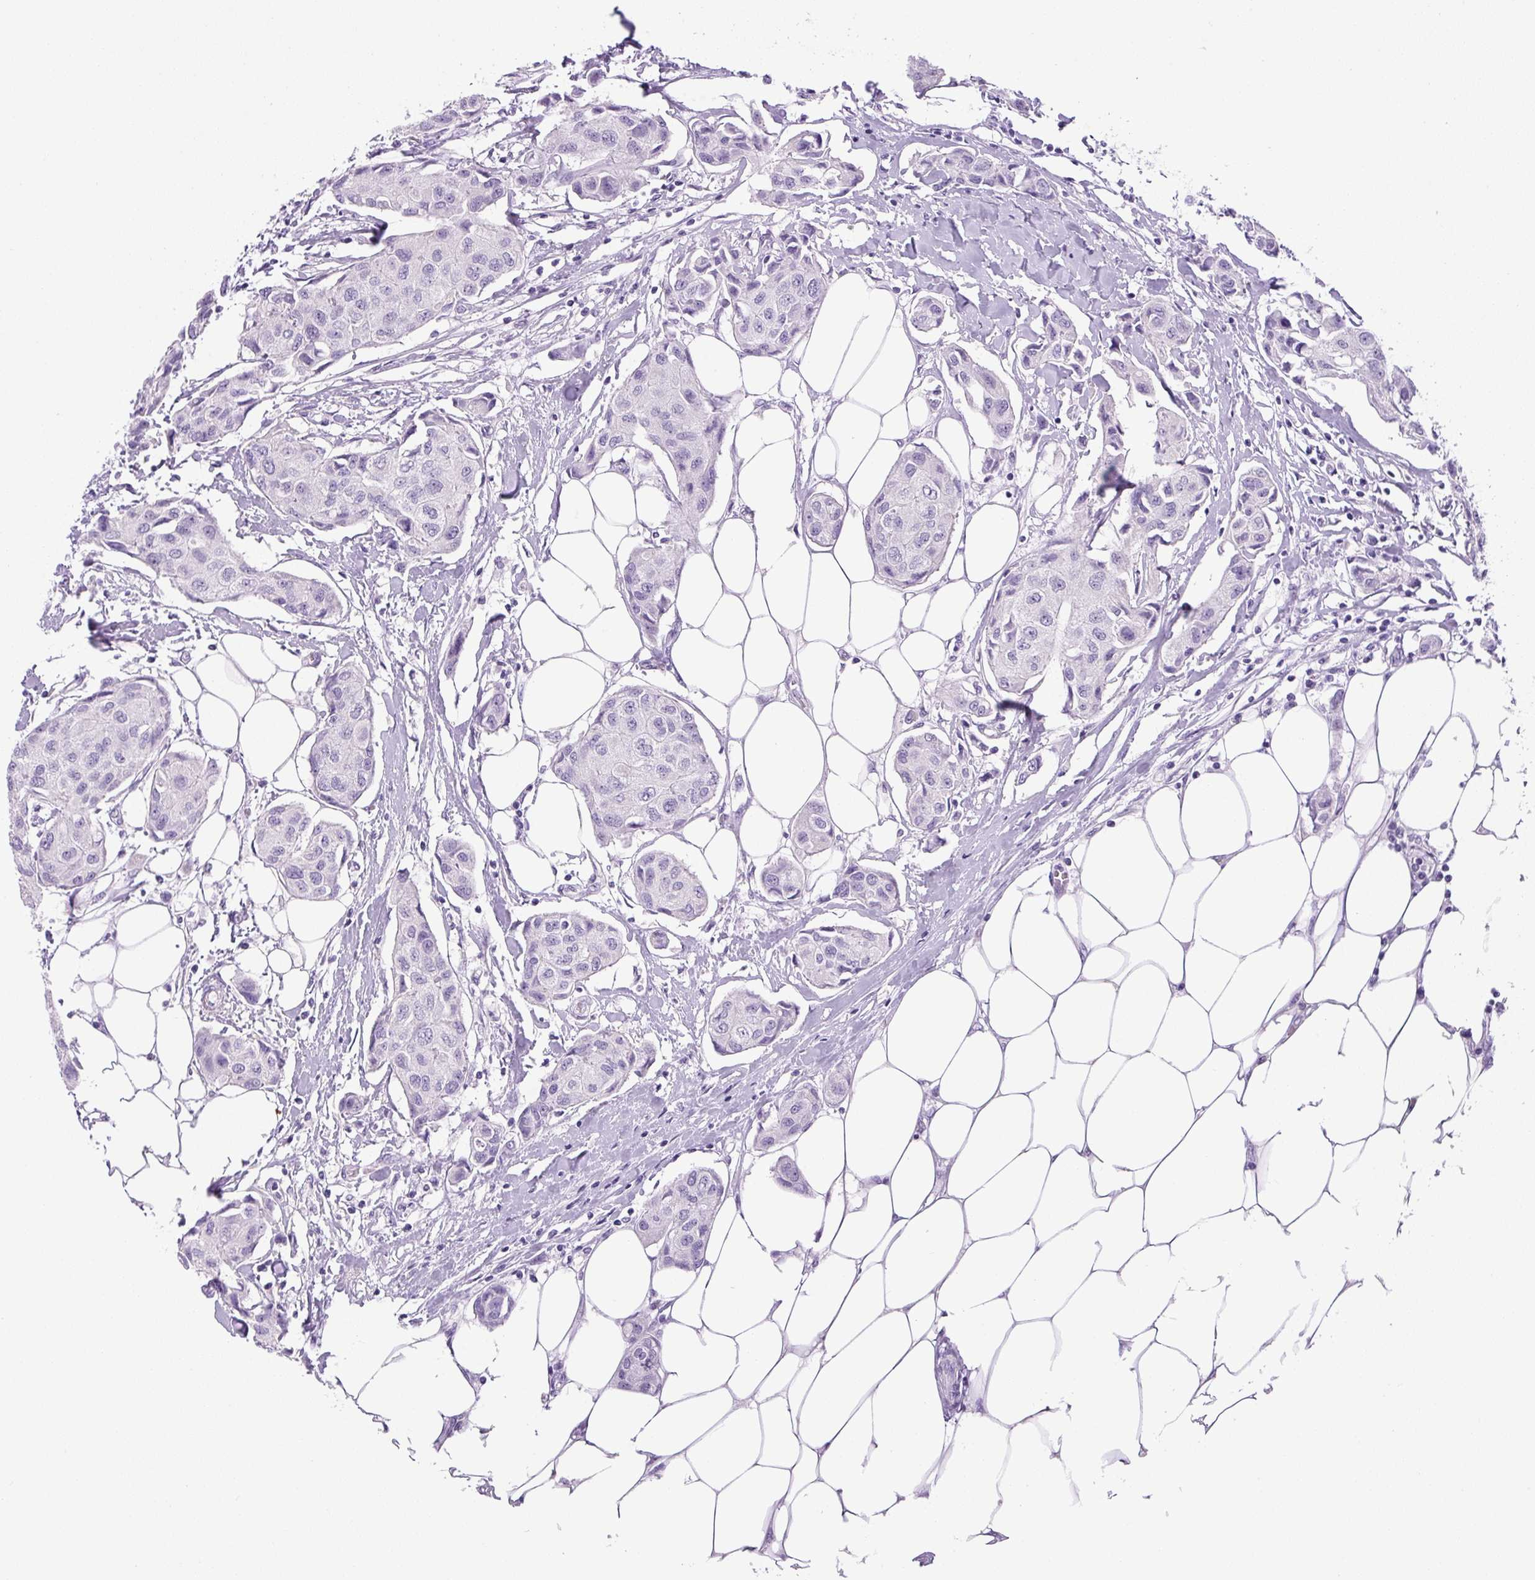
{"staining": {"intensity": "negative", "quantity": "none", "location": "none"}, "tissue": "breast cancer", "cell_type": "Tumor cells", "image_type": "cancer", "snomed": [{"axis": "morphology", "description": "Duct carcinoma"}, {"axis": "topography", "description": "Breast"}, {"axis": "topography", "description": "Lymph node"}], "caption": "Immunohistochemistry (IHC) micrograph of neoplastic tissue: breast intraductal carcinoma stained with DAB shows no significant protein positivity in tumor cells.", "gene": "CHGA", "patient": {"sex": "female", "age": 80}}